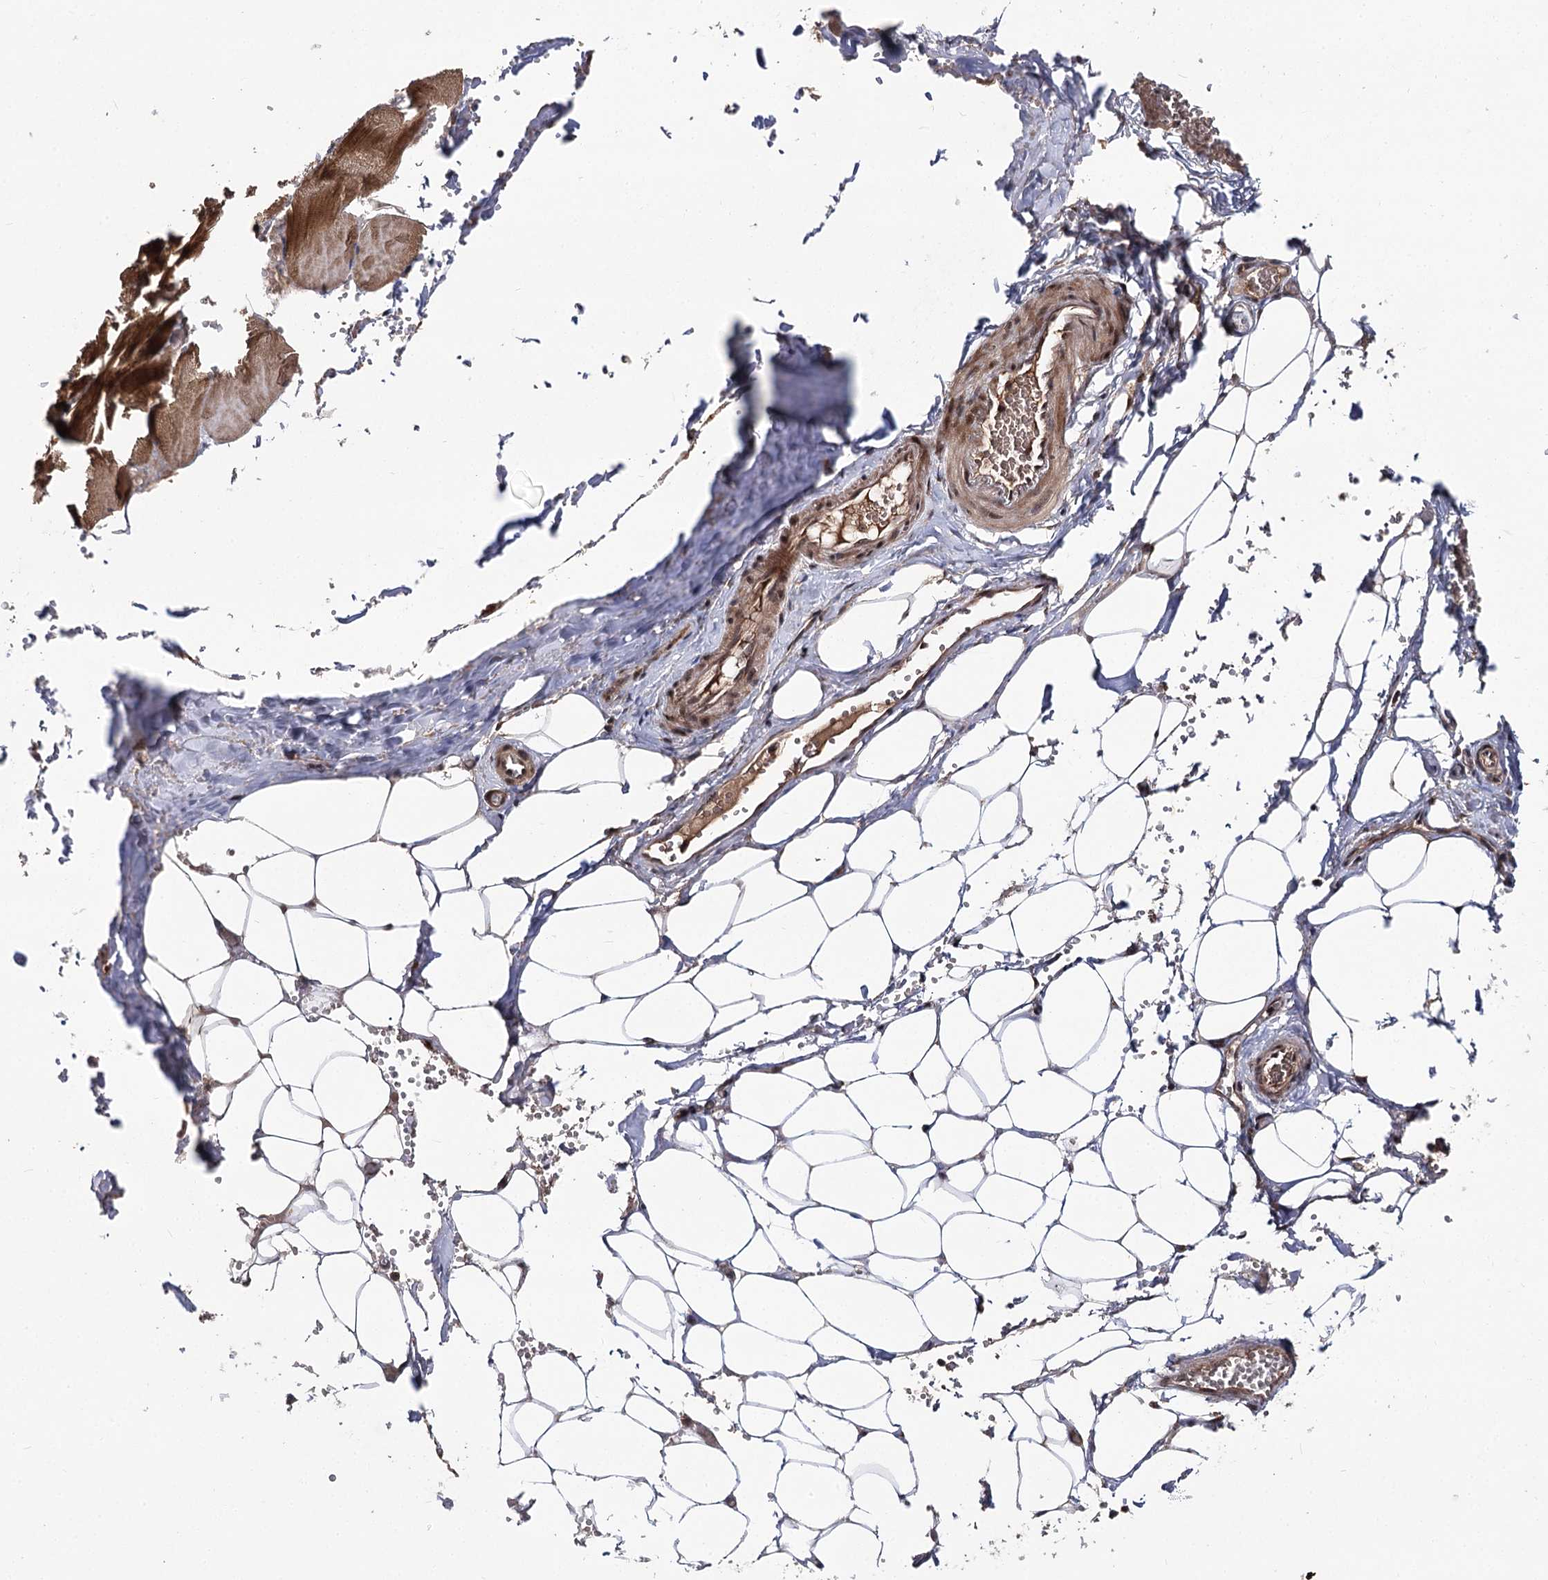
{"staining": {"intensity": "moderate", "quantity": ">75%", "location": "cytoplasmic/membranous,nuclear"}, "tissue": "adipose tissue", "cell_type": "Adipocytes", "image_type": "normal", "snomed": [{"axis": "morphology", "description": "Normal tissue, NOS"}, {"axis": "topography", "description": "Skeletal muscle"}, {"axis": "topography", "description": "Peripheral nerve tissue"}], "caption": "Human adipose tissue stained with a protein marker shows moderate staining in adipocytes.", "gene": "FAM53B", "patient": {"sex": "female", "age": 55}}